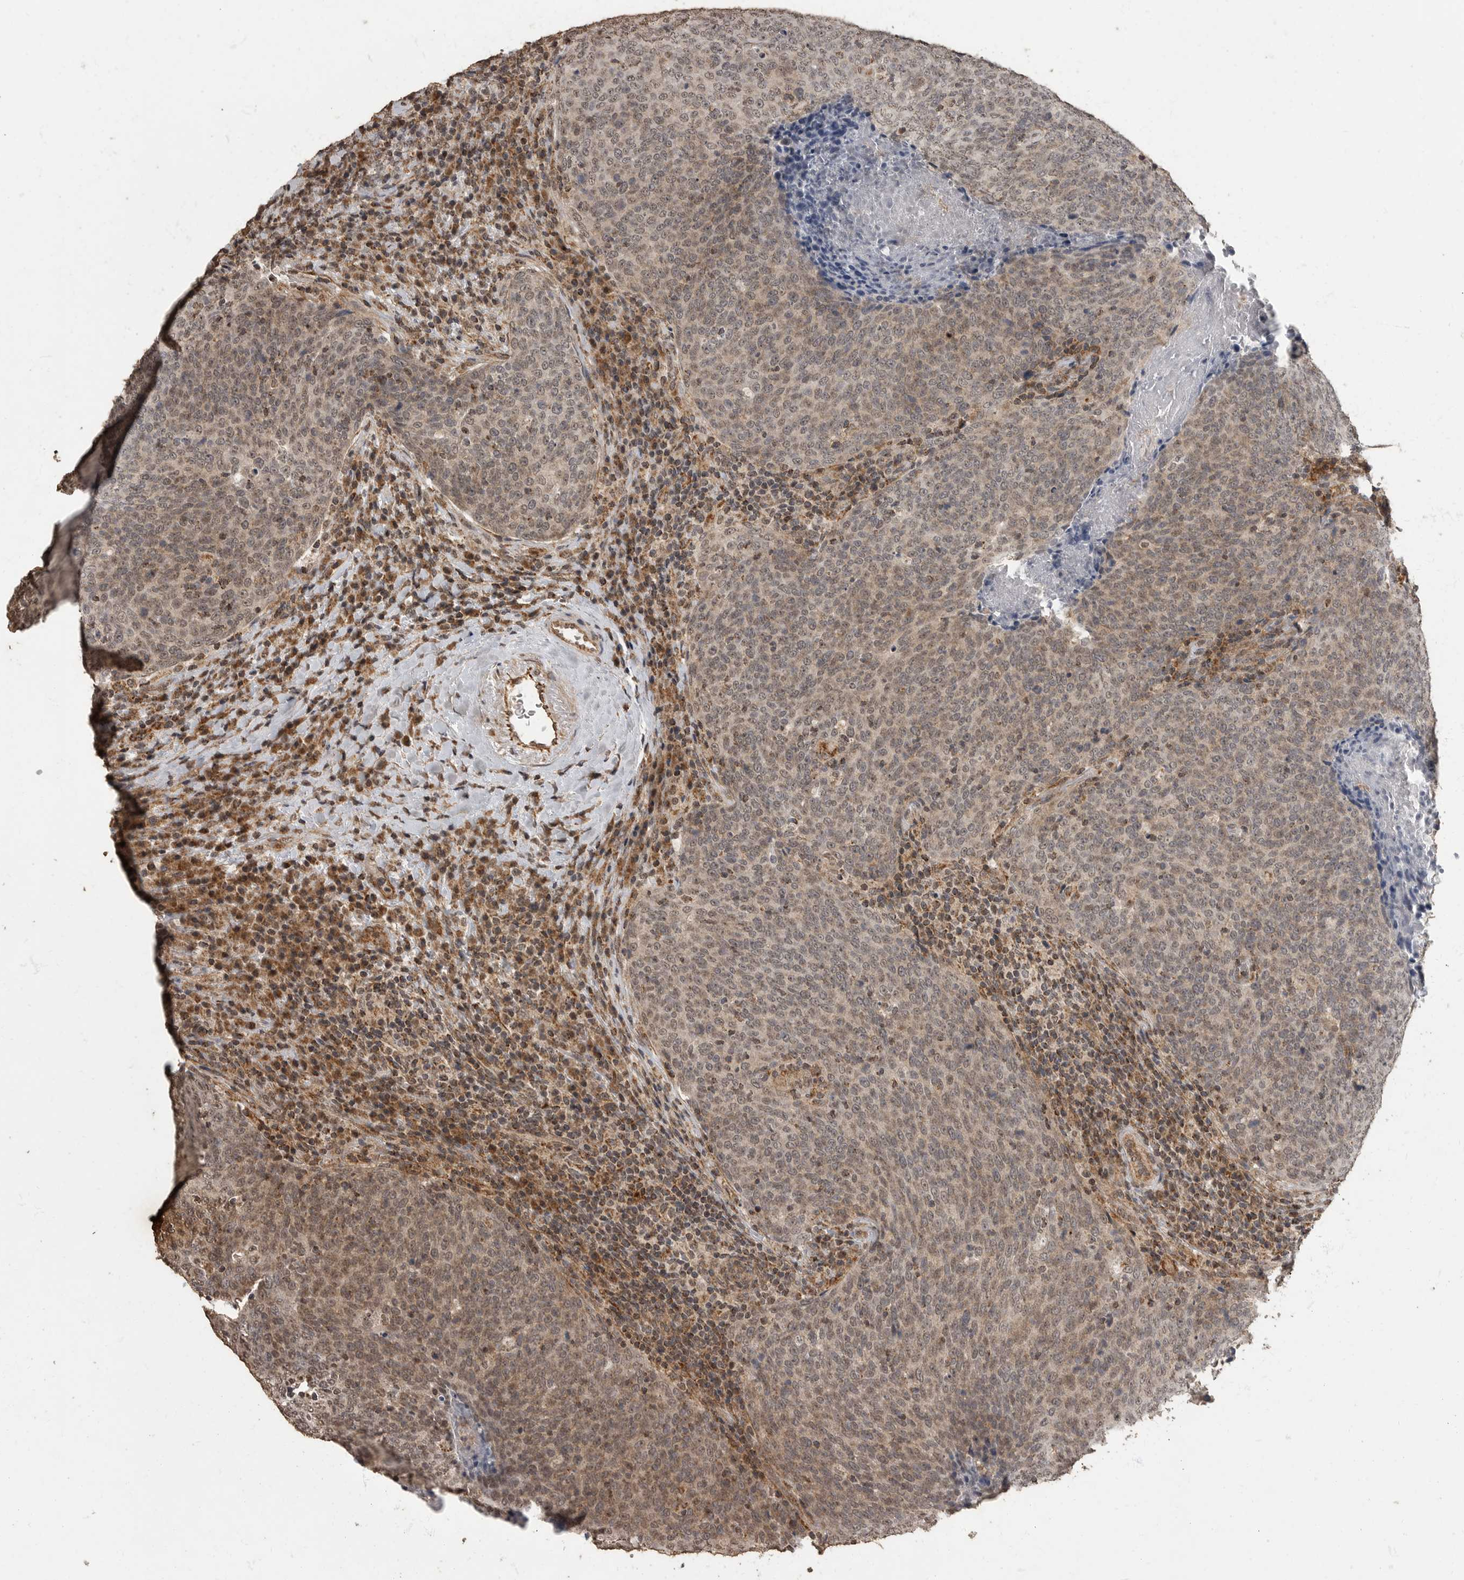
{"staining": {"intensity": "weak", "quantity": ">75%", "location": "cytoplasmic/membranous"}, "tissue": "head and neck cancer", "cell_type": "Tumor cells", "image_type": "cancer", "snomed": [{"axis": "morphology", "description": "Squamous cell carcinoma, NOS"}, {"axis": "morphology", "description": "Squamous cell carcinoma, metastatic, NOS"}, {"axis": "topography", "description": "Lymph node"}, {"axis": "topography", "description": "Head-Neck"}], "caption": "The image exhibits staining of head and neck cancer (metastatic squamous cell carcinoma), revealing weak cytoplasmic/membranous protein staining (brown color) within tumor cells.", "gene": "MAFG", "patient": {"sex": "male", "age": 62}}